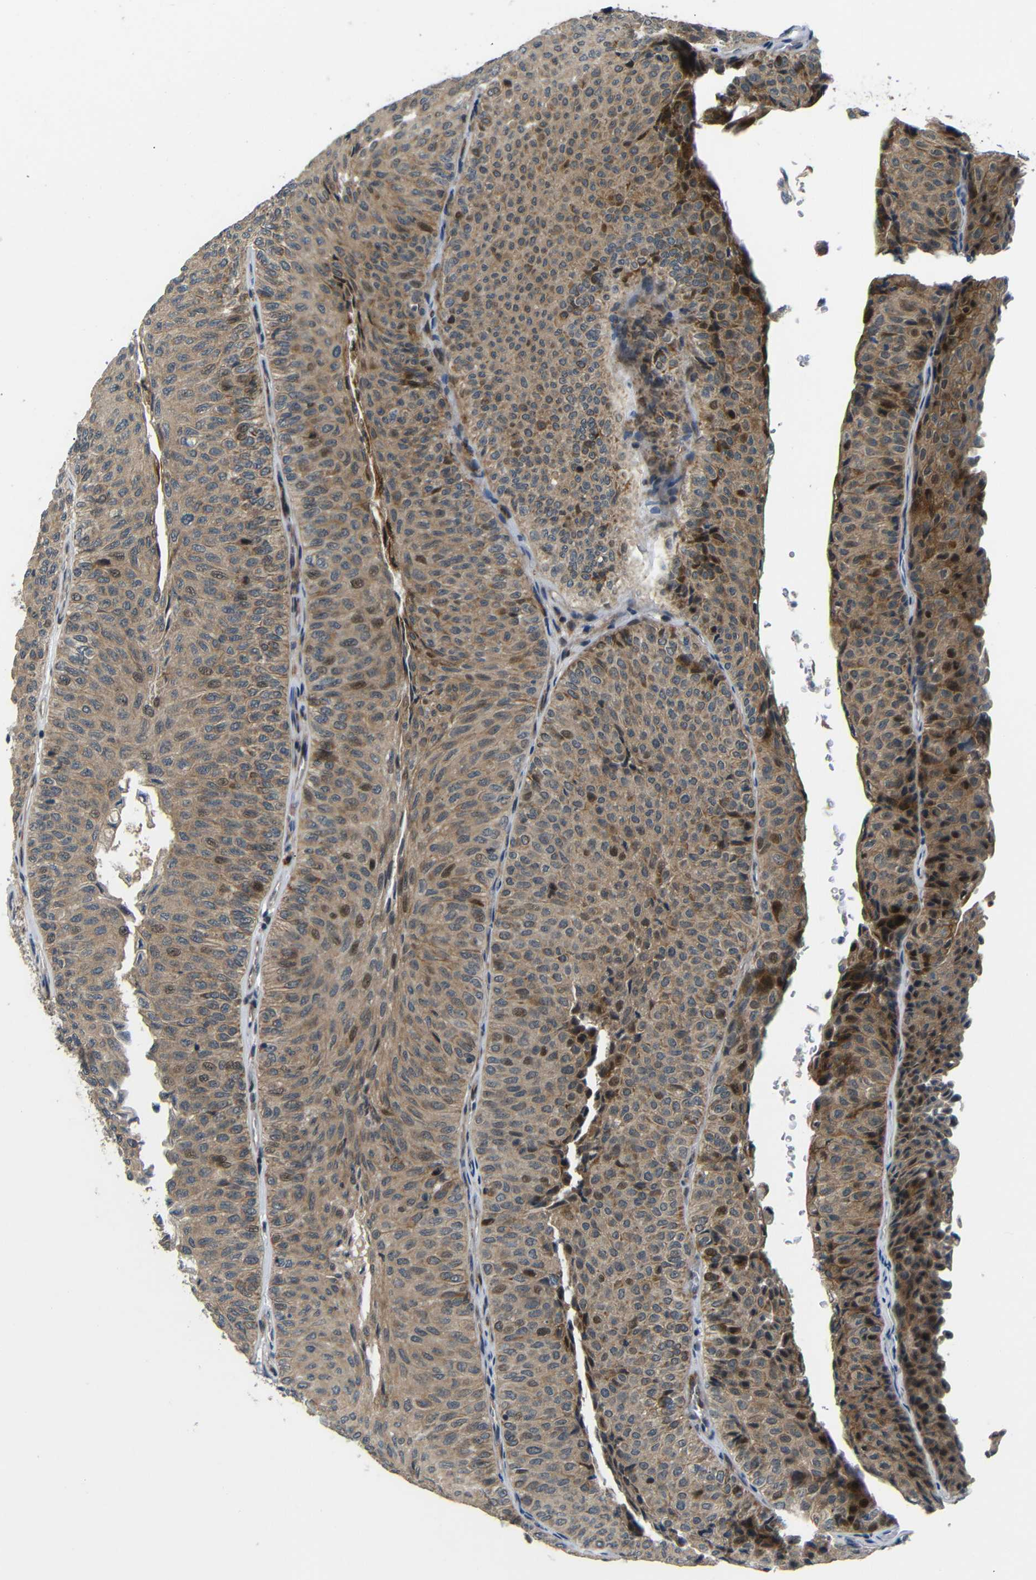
{"staining": {"intensity": "moderate", "quantity": "25%-75%", "location": "cytoplasmic/membranous"}, "tissue": "urothelial cancer", "cell_type": "Tumor cells", "image_type": "cancer", "snomed": [{"axis": "morphology", "description": "Urothelial carcinoma, Low grade"}, {"axis": "topography", "description": "Urinary bladder"}], "caption": "Low-grade urothelial carcinoma stained with IHC reveals moderate cytoplasmic/membranous positivity in about 25%-75% of tumor cells. The staining was performed using DAB, with brown indicating positive protein expression. Nuclei are stained blue with hematoxylin.", "gene": "SYDE1", "patient": {"sex": "male", "age": 78}}